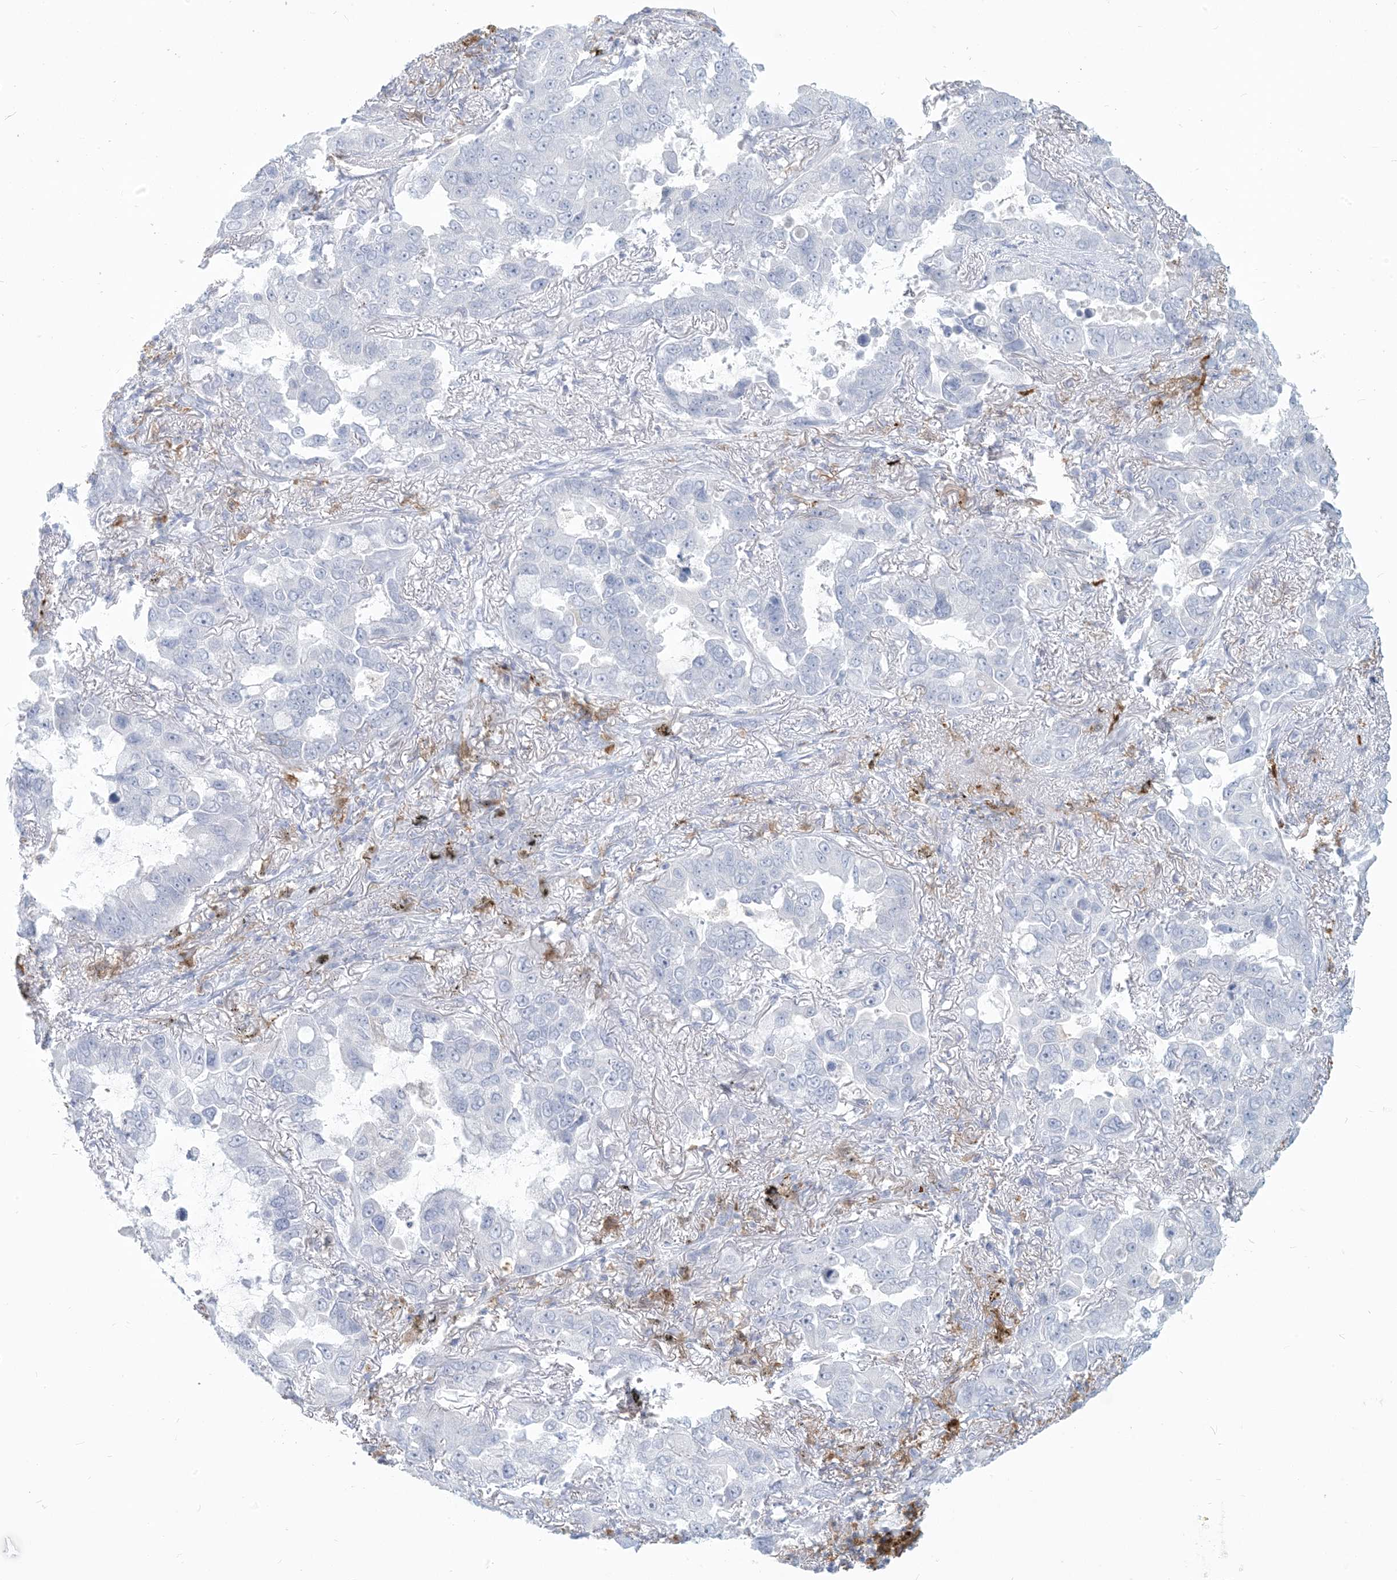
{"staining": {"intensity": "negative", "quantity": "none", "location": "none"}, "tissue": "lung cancer", "cell_type": "Tumor cells", "image_type": "cancer", "snomed": [{"axis": "morphology", "description": "Adenocarcinoma, NOS"}, {"axis": "topography", "description": "Lung"}], "caption": "The immunohistochemistry micrograph has no significant staining in tumor cells of lung cancer tissue.", "gene": "HLA-DRB1", "patient": {"sex": "male", "age": 64}}